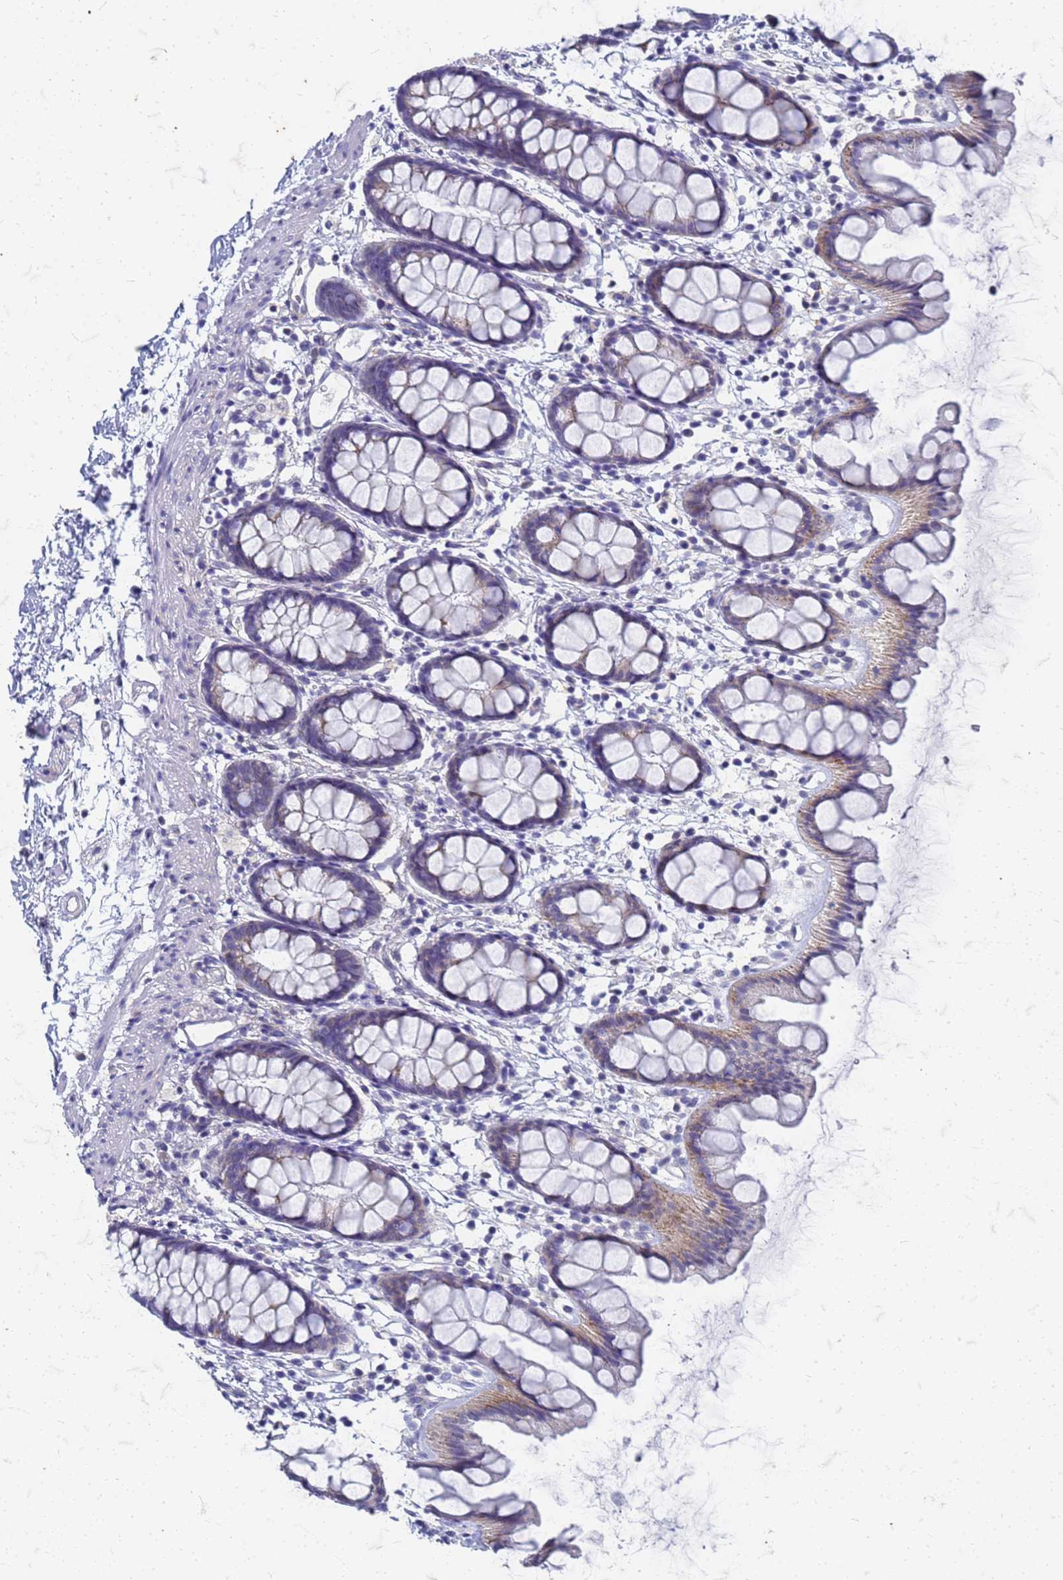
{"staining": {"intensity": "negative", "quantity": "none", "location": "none"}, "tissue": "rectum", "cell_type": "Glandular cells", "image_type": "normal", "snomed": [{"axis": "morphology", "description": "Normal tissue, NOS"}, {"axis": "topography", "description": "Rectum"}], "caption": "This is an immunohistochemistry micrograph of normal rectum. There is no staining in glandular cells.", "gene": "TRIM64B", "patient": {"sex": "female", "age": 65}}